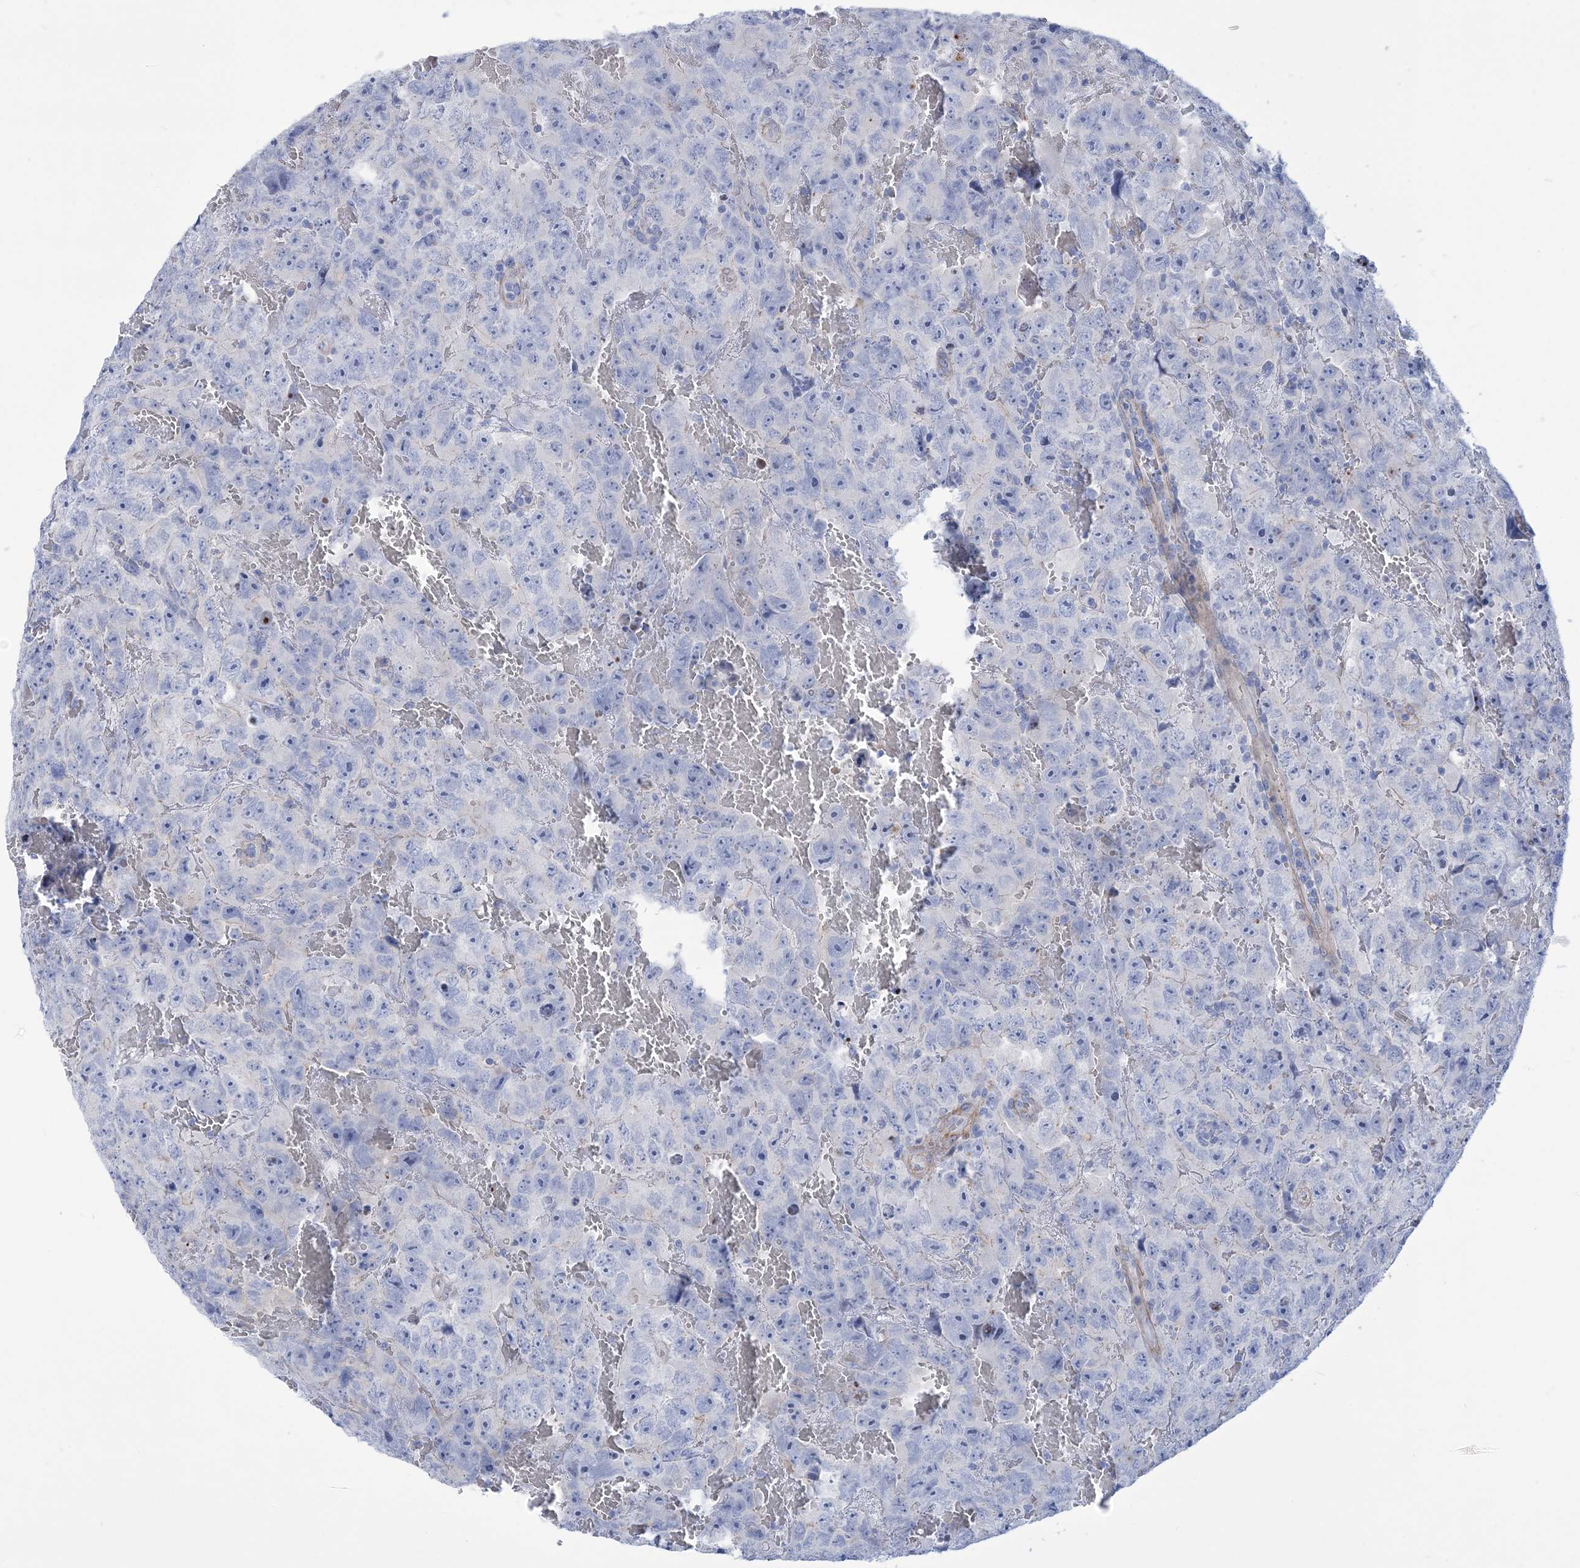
{"staining": {"intensity": "negative", "quantity": "none", "location": "none"}, "tissue": "testis cancer", "cell_type": "Tumor cells", "image_type": "cancer", "snomed": [{"axis": "morphology", "description": "Carcinoma, Embryonal, NOS"}, {"axis": "topography", "description": "Testis"}], "caption": "Immunohistochemical staining of testis embryonal carcinoma shows no significant staining in tumor cells.", "gene": "WDR74", "patient": {"sex": "male", "age": 45}}